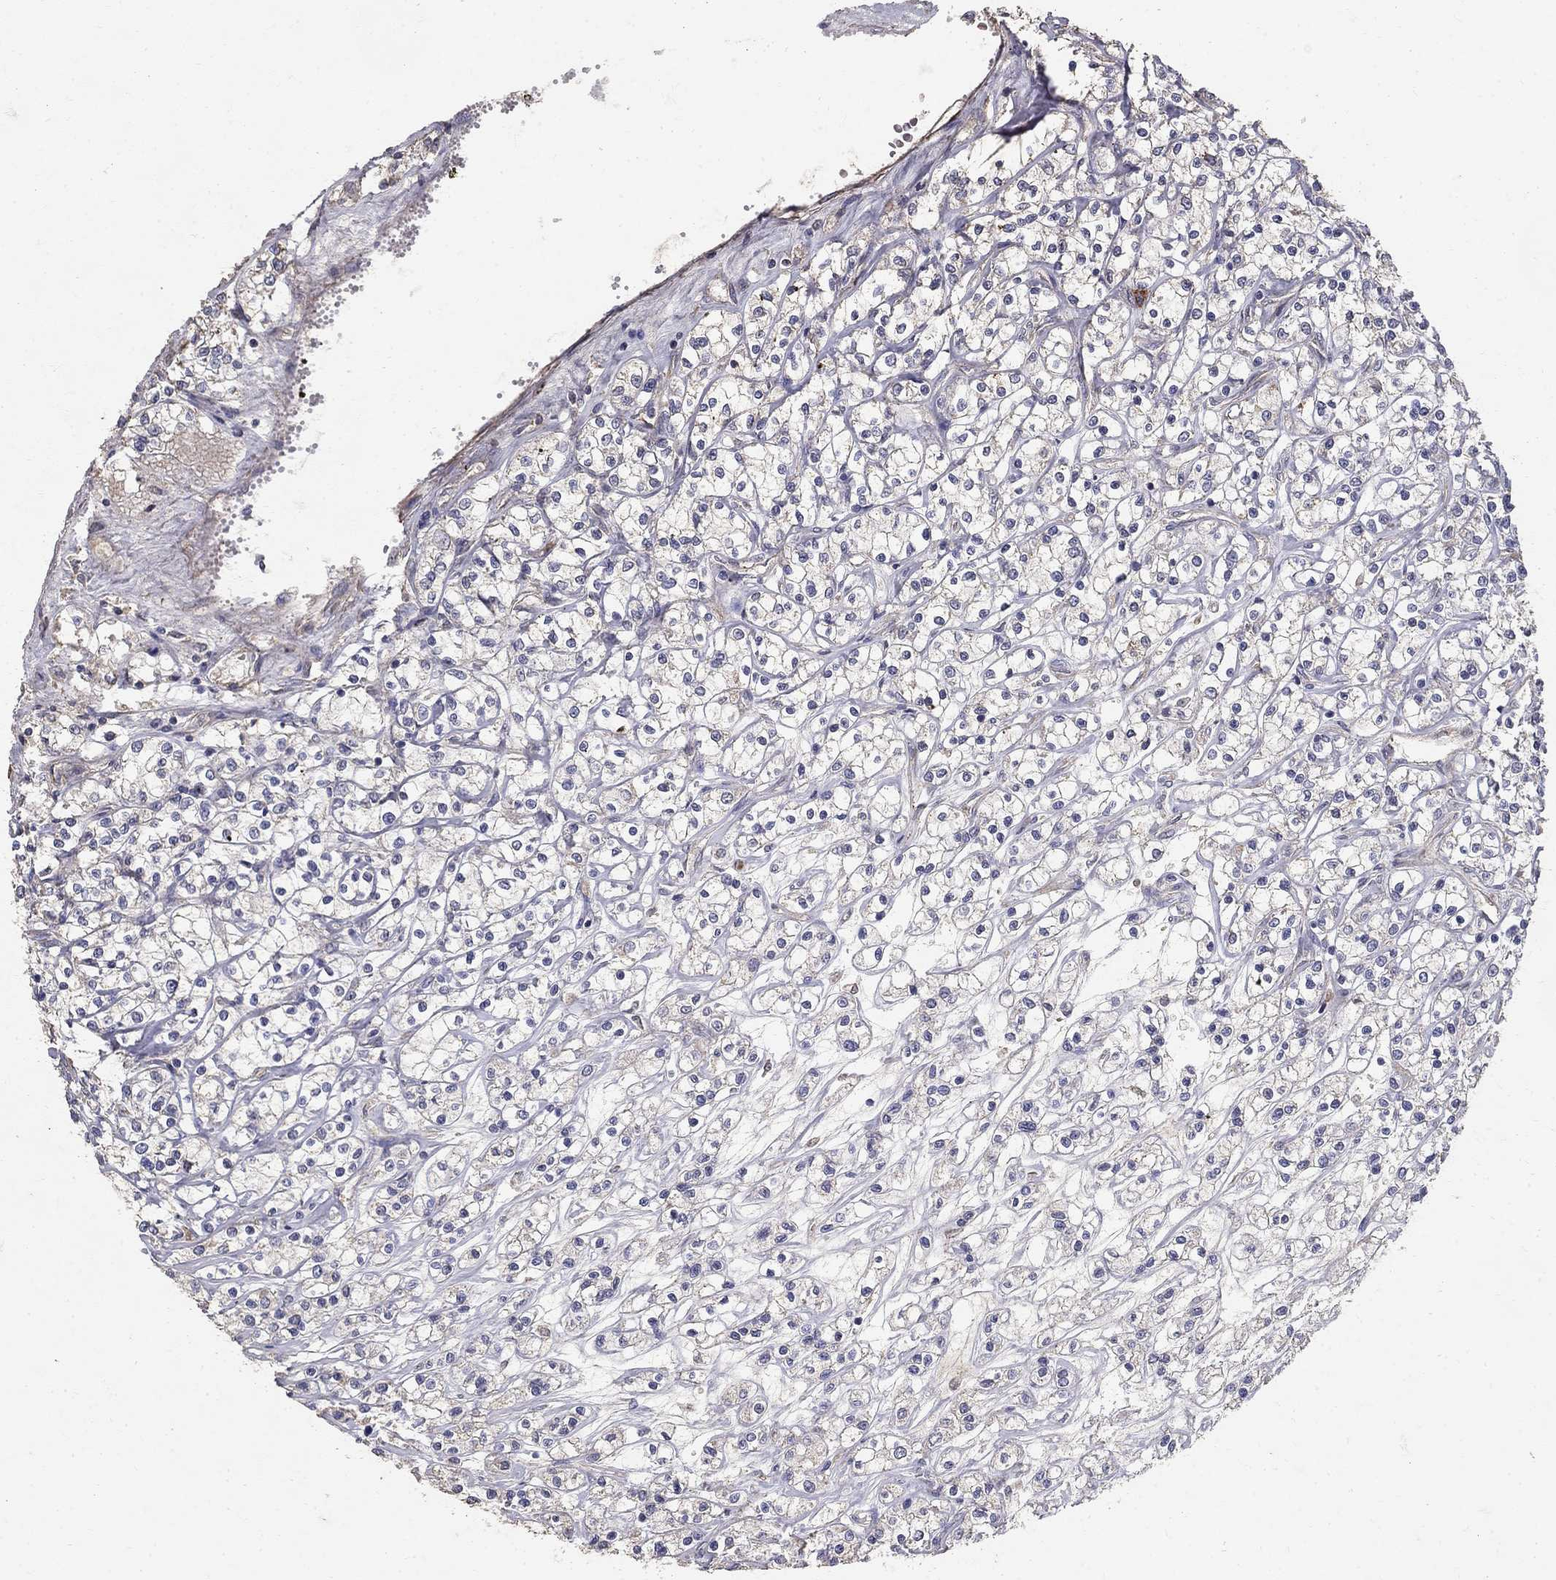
{"staining": {"intensity": "negative", "quantity": "none", "location": "none"}, "tissue": "renal cancer", "cell_type": "Tumor cells", "image_type": "cancer", "snomed": [{"axis": "morphology", "description": "Adenocarcinoma, NOS"}, {"axis": "topography", "description": "Kidney"}], "caption": "High power microscopy image of an immunohistochemistry (IHC) micrograph of renal cancer, revealing no significant expression in tumor cells.", "gene": "MPP2", "patient": {"sex": "female", "age": 59}}